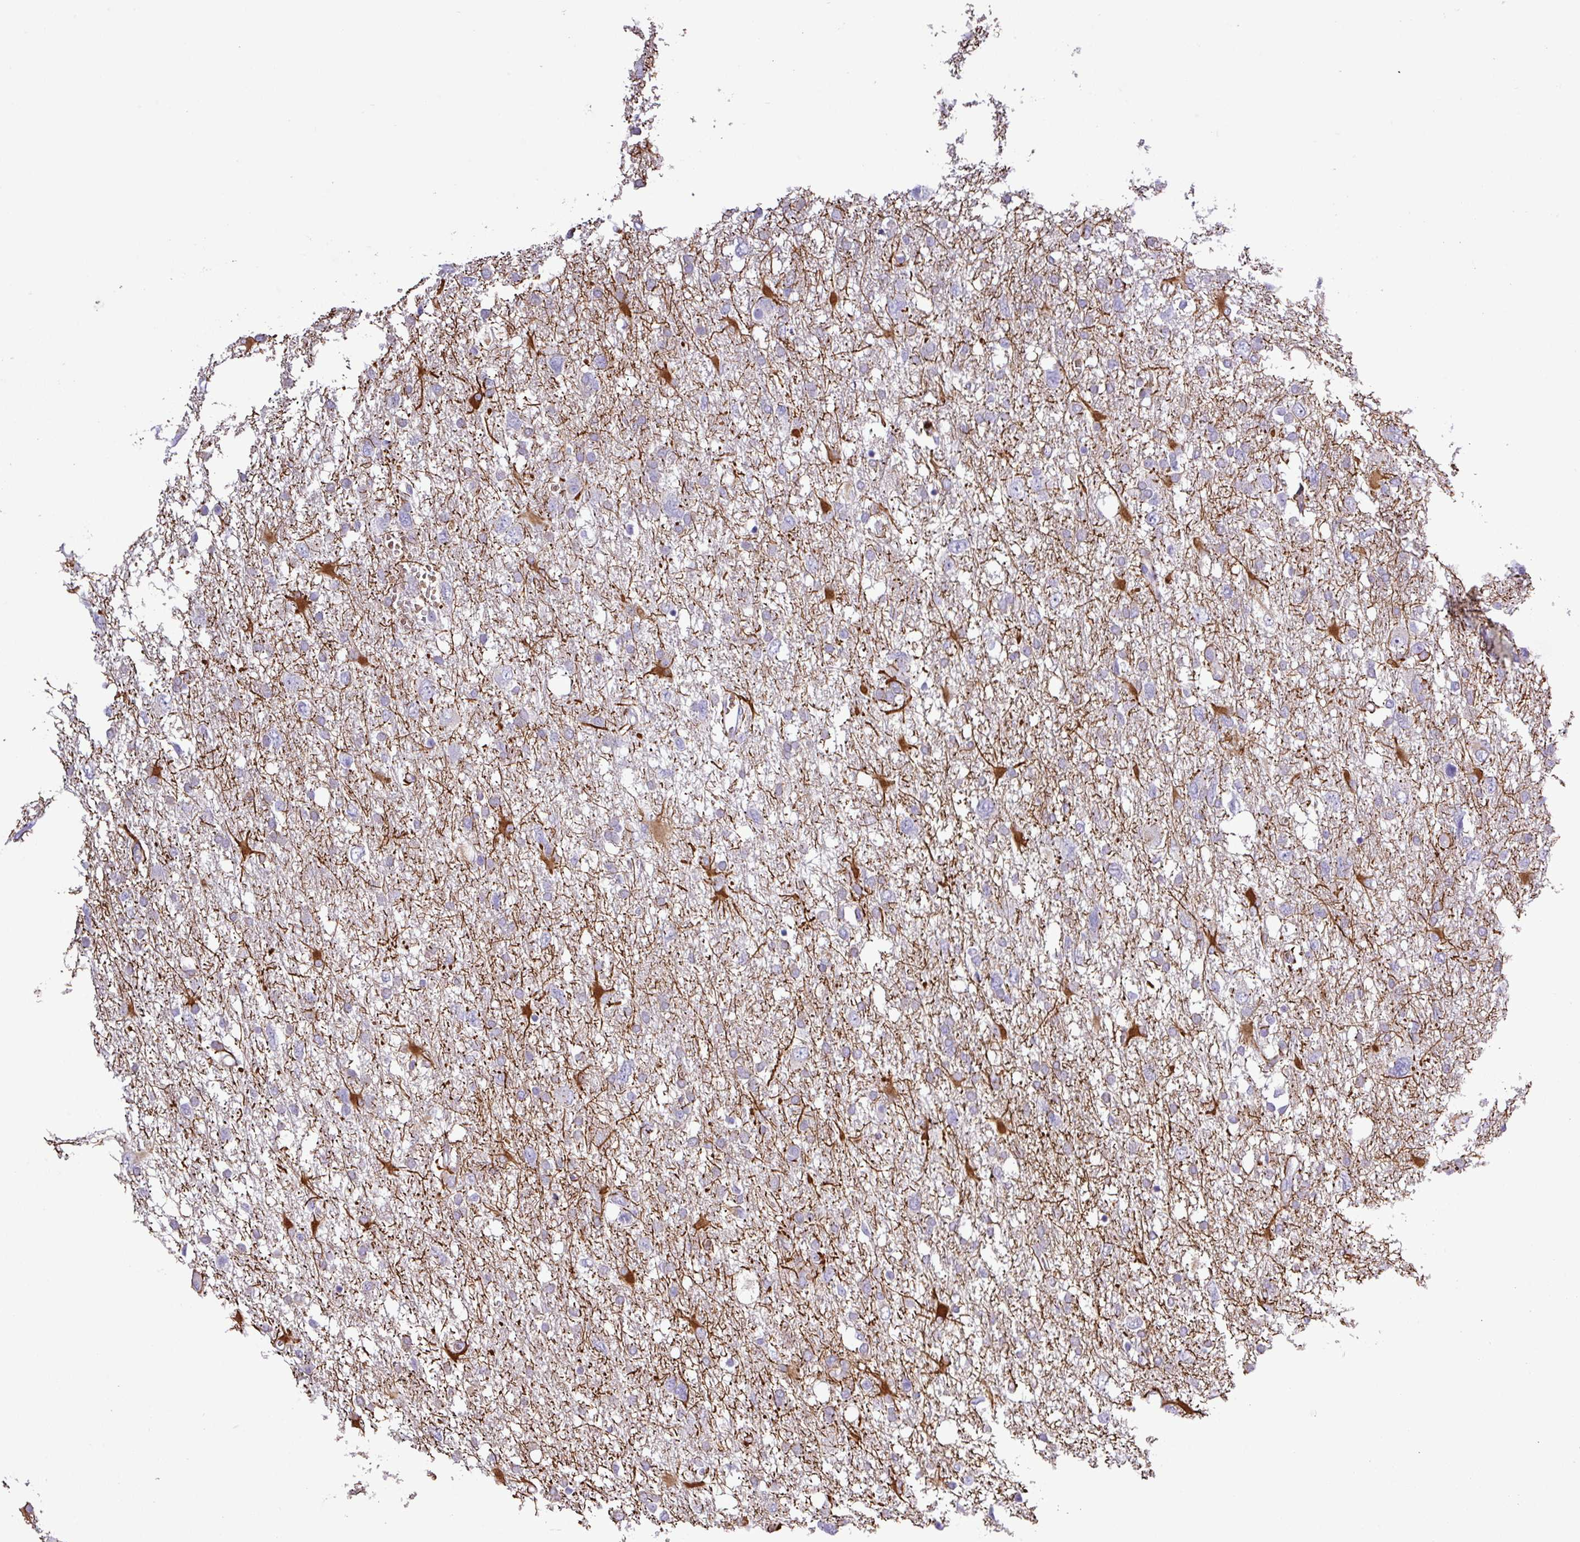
{"staining": {"intensity": "negative", "quantity": "none", "location": "none"}, "tissue": "glioma", "cell_type": "Tumor cells", "image_type": "cancer", "snomed": [{"axis": "morphology", "description": "Glioma, malignant, High grade"}, {"axis": "topography", "description": "Brain"}], "caption": "Glioma stained for a protein using immunohistochemistry shows no expression tumor cells.", "gene": "MGAT4B", "patient": {"sex": "male", "age": 61}}